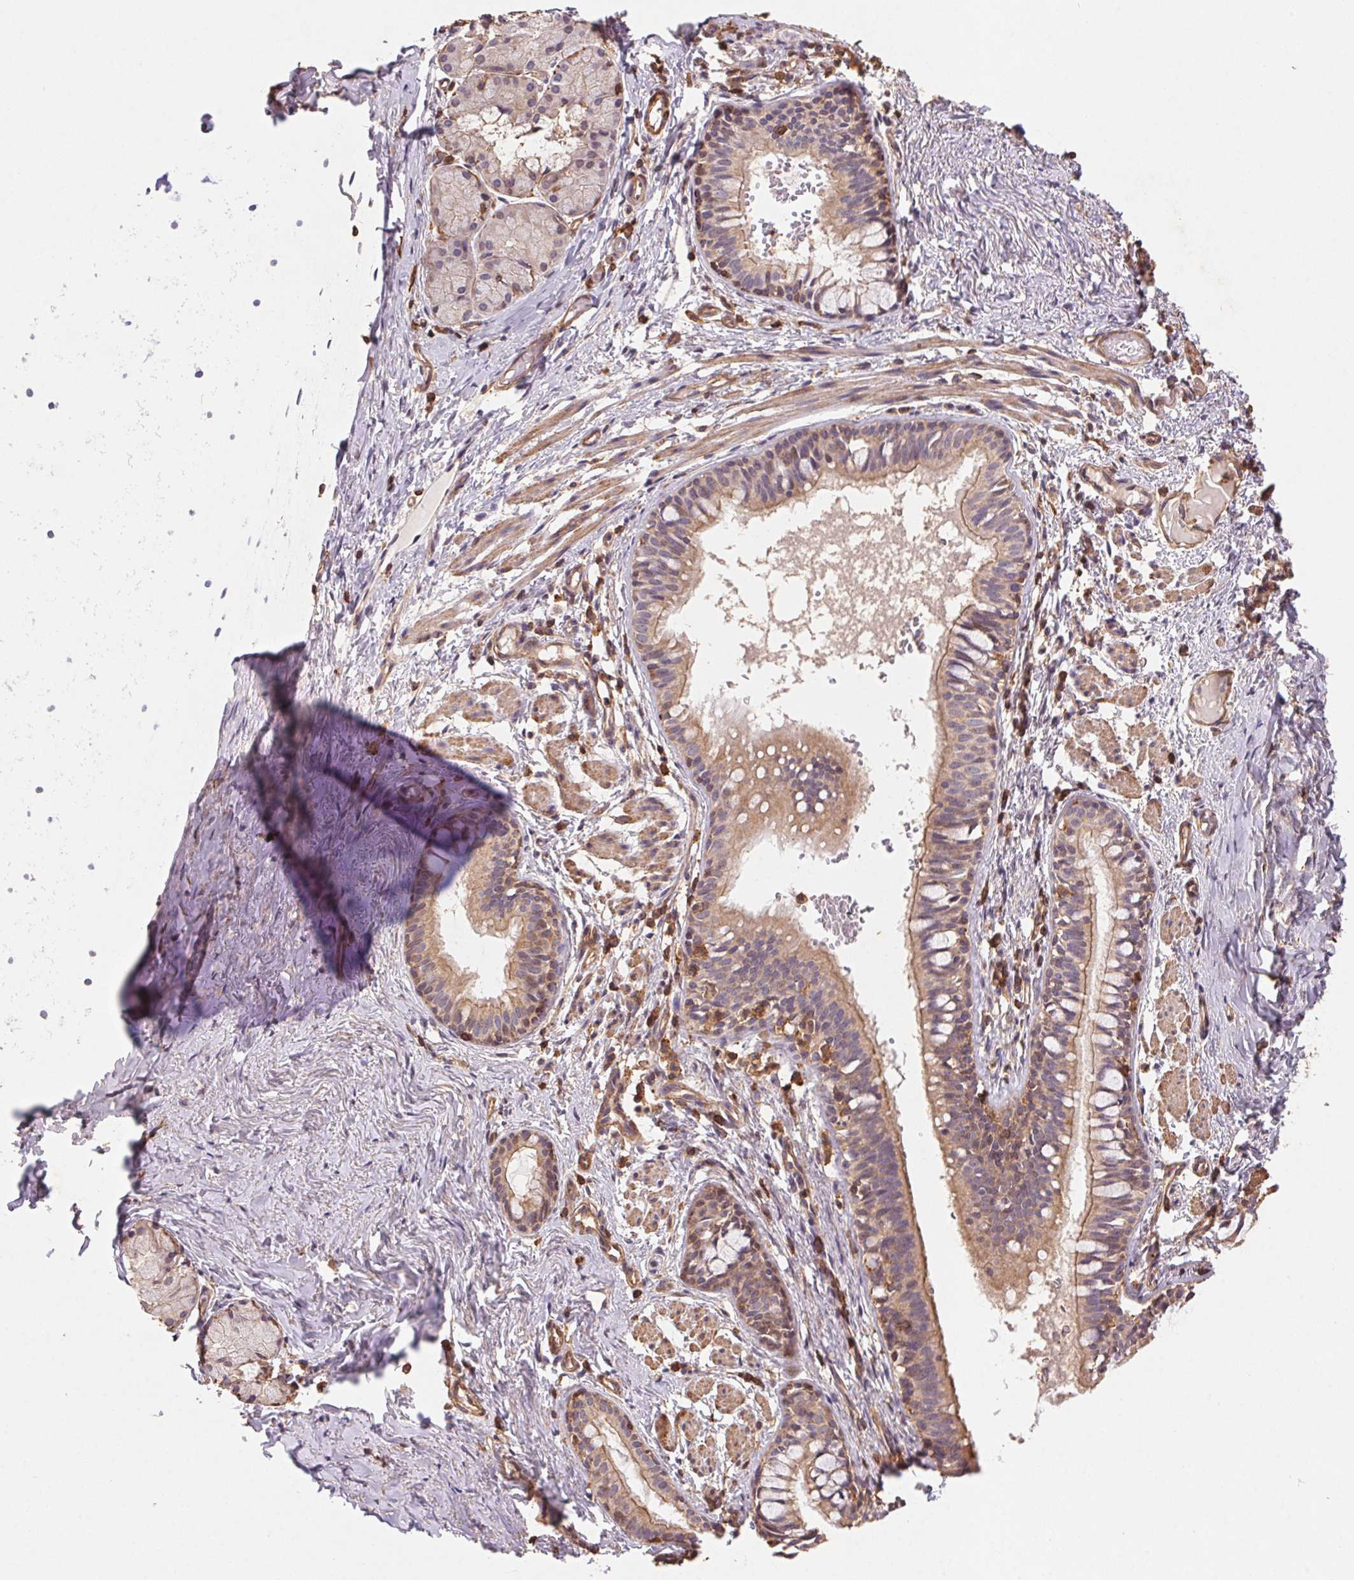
{"staining": {"intensity": "moderate", "quantity": ">75%", "location": "cytoplasmic/membranous"}, "tissue": "bronchus", "cell_type": "Respiratory epithelial cells", "image_type": "normal", "snomed": [{"axis": "morphology", "description": "Normal tissue, NOS"}, {"axis": "topography", "description": "Bronchus"}], "caption": "DAB (3,3'-diaminobenzidine) immunohistochemical staining of unremarkable bronchus reveals moderate cytoplasmic/membranous protein staining in approximately >75% of respiratory epithelial cells. (Brightfield microscopy of DAB IHC at high magnification).", "gene": "ATG10", "patient": {"sex": "male", "age": 1}}